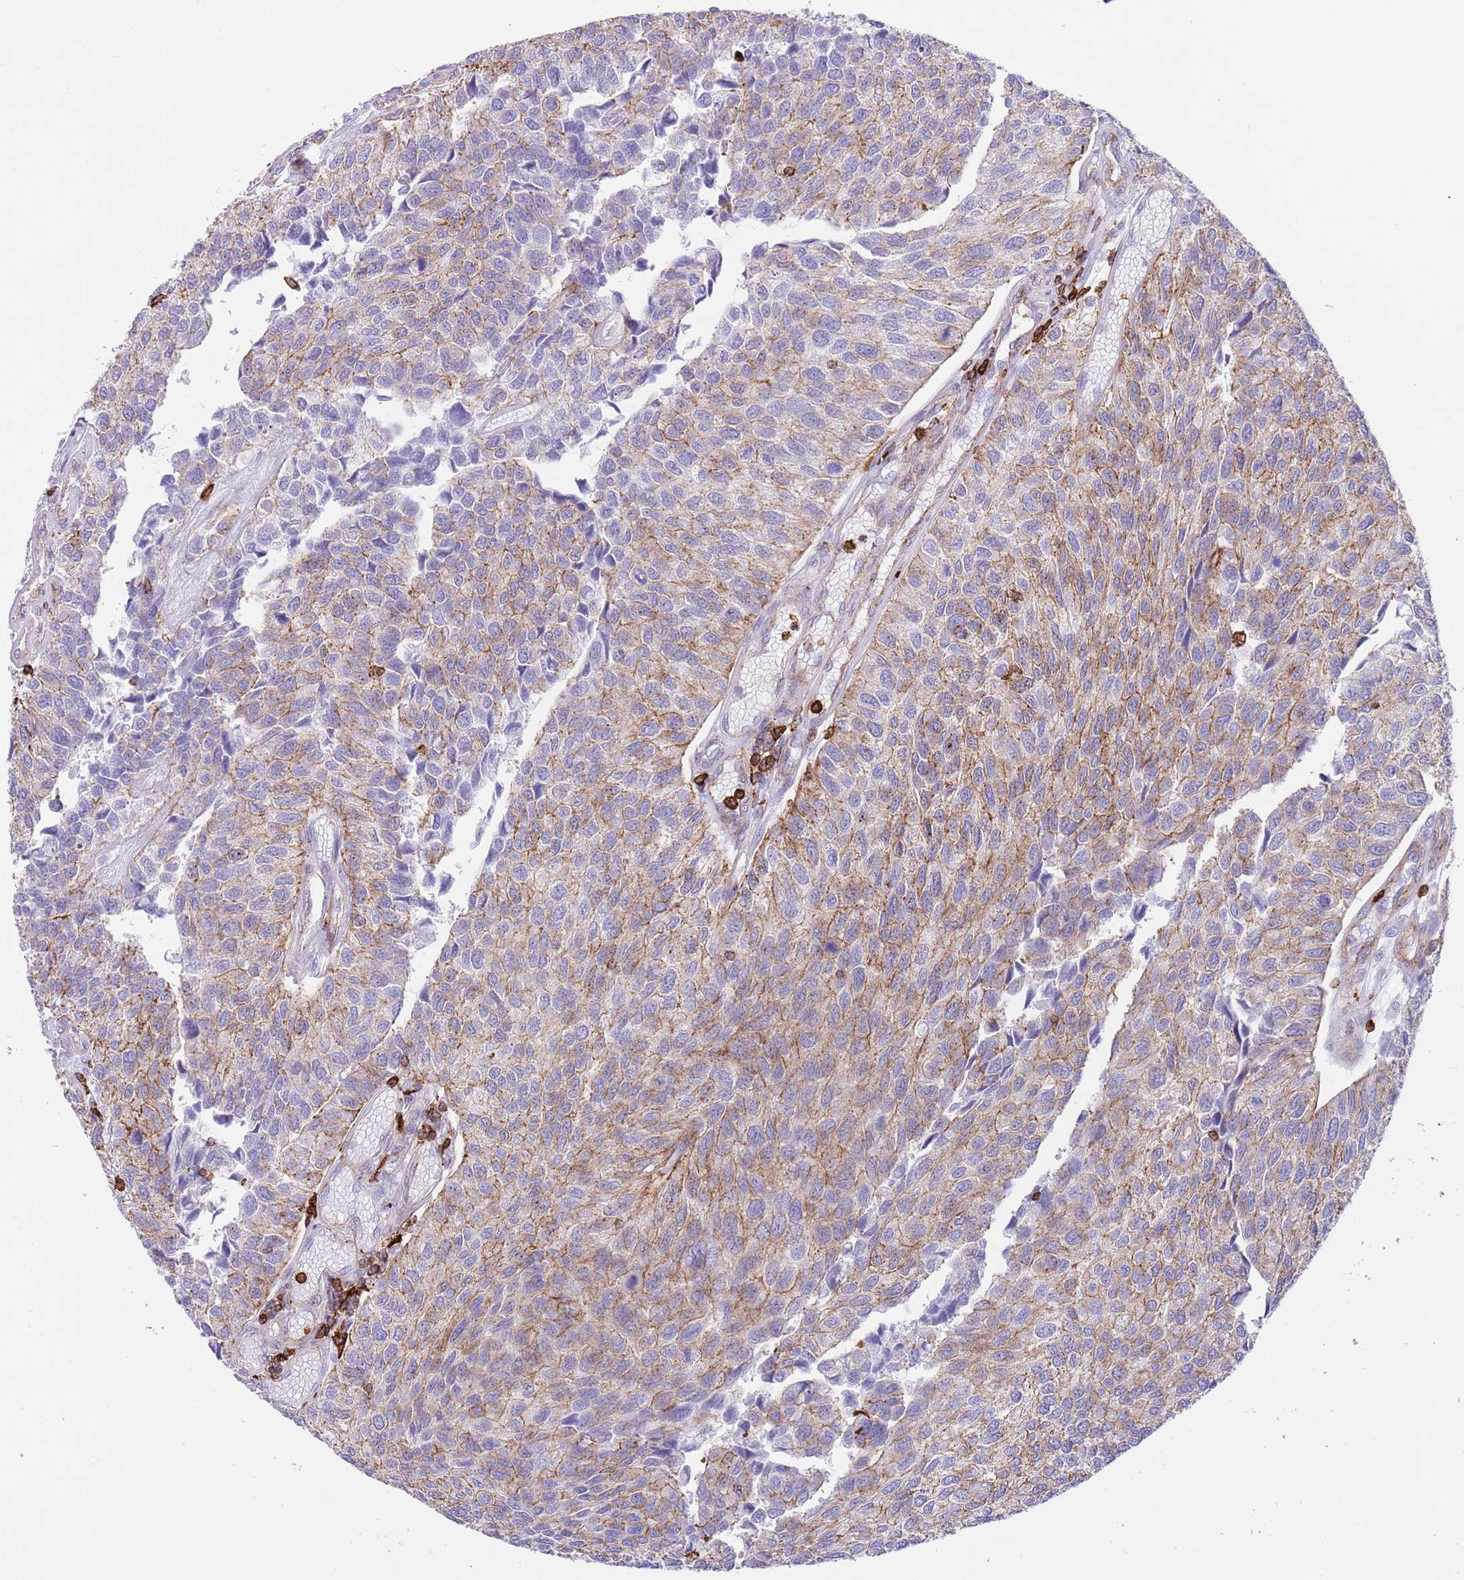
{"staining": {"intensity": "moderate", "quantity": "25%-75%", "location": "cytoplasmic/membranous"}, "tissue": "urothelial cancer", "cell_type": "Tumor cells", "image_type": "cancer", "snomed": [{"axis": "morphology", "description": "Urothelial carcinoma, NOS"}, {"axis": "topography", "description": "Urinary bladder"}], "caption": "The micrograph shows immunohistochemical staining of transitional cell carcinoma. There is moderate cytoplasmic/membranous staining is present in approximately 25%-75% of tumor cells.", "gene": "EFHD2", "patient": {"sex": "male", "age": 55}}